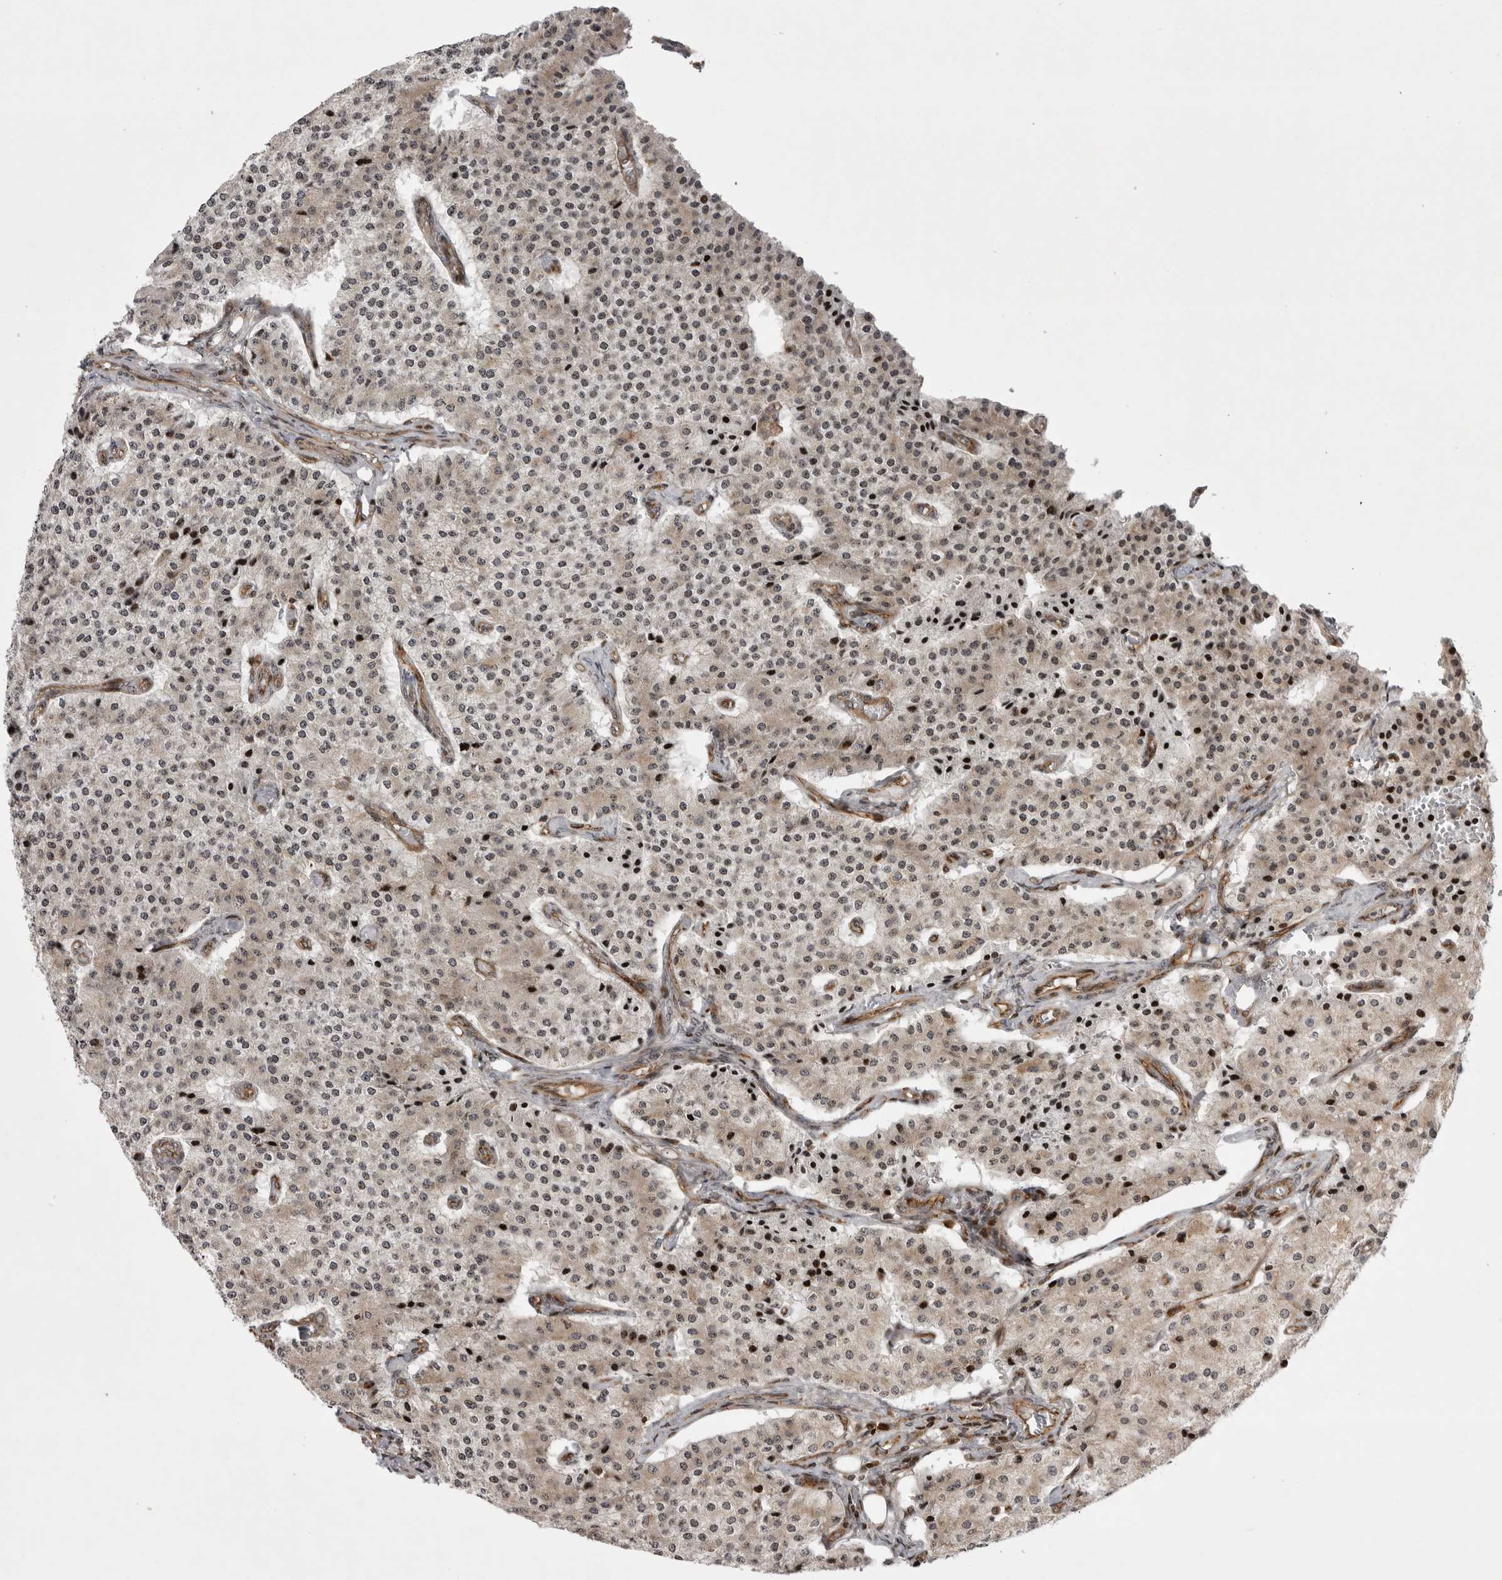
{"staining": {"intensity": "weak", "quantity": "<25%", "location": "cytoplasmic/membranous"}, "tissue": "carcinoid", "cell_type": "Tumor cells", "image_type": "cancer", "snomed": [{"axis": "morphology", "description": "Carcinoid, malignant, NOS"}, {"axis": "topography", "description": "Colon"}], "caption": "A high-resolution photomicrograph shows IHC staining of carcinoid (malignant), which displays no significant positivity in tumor cells.", "gene": "ABL1", "patient": {"sex": "female", "age": 52}}